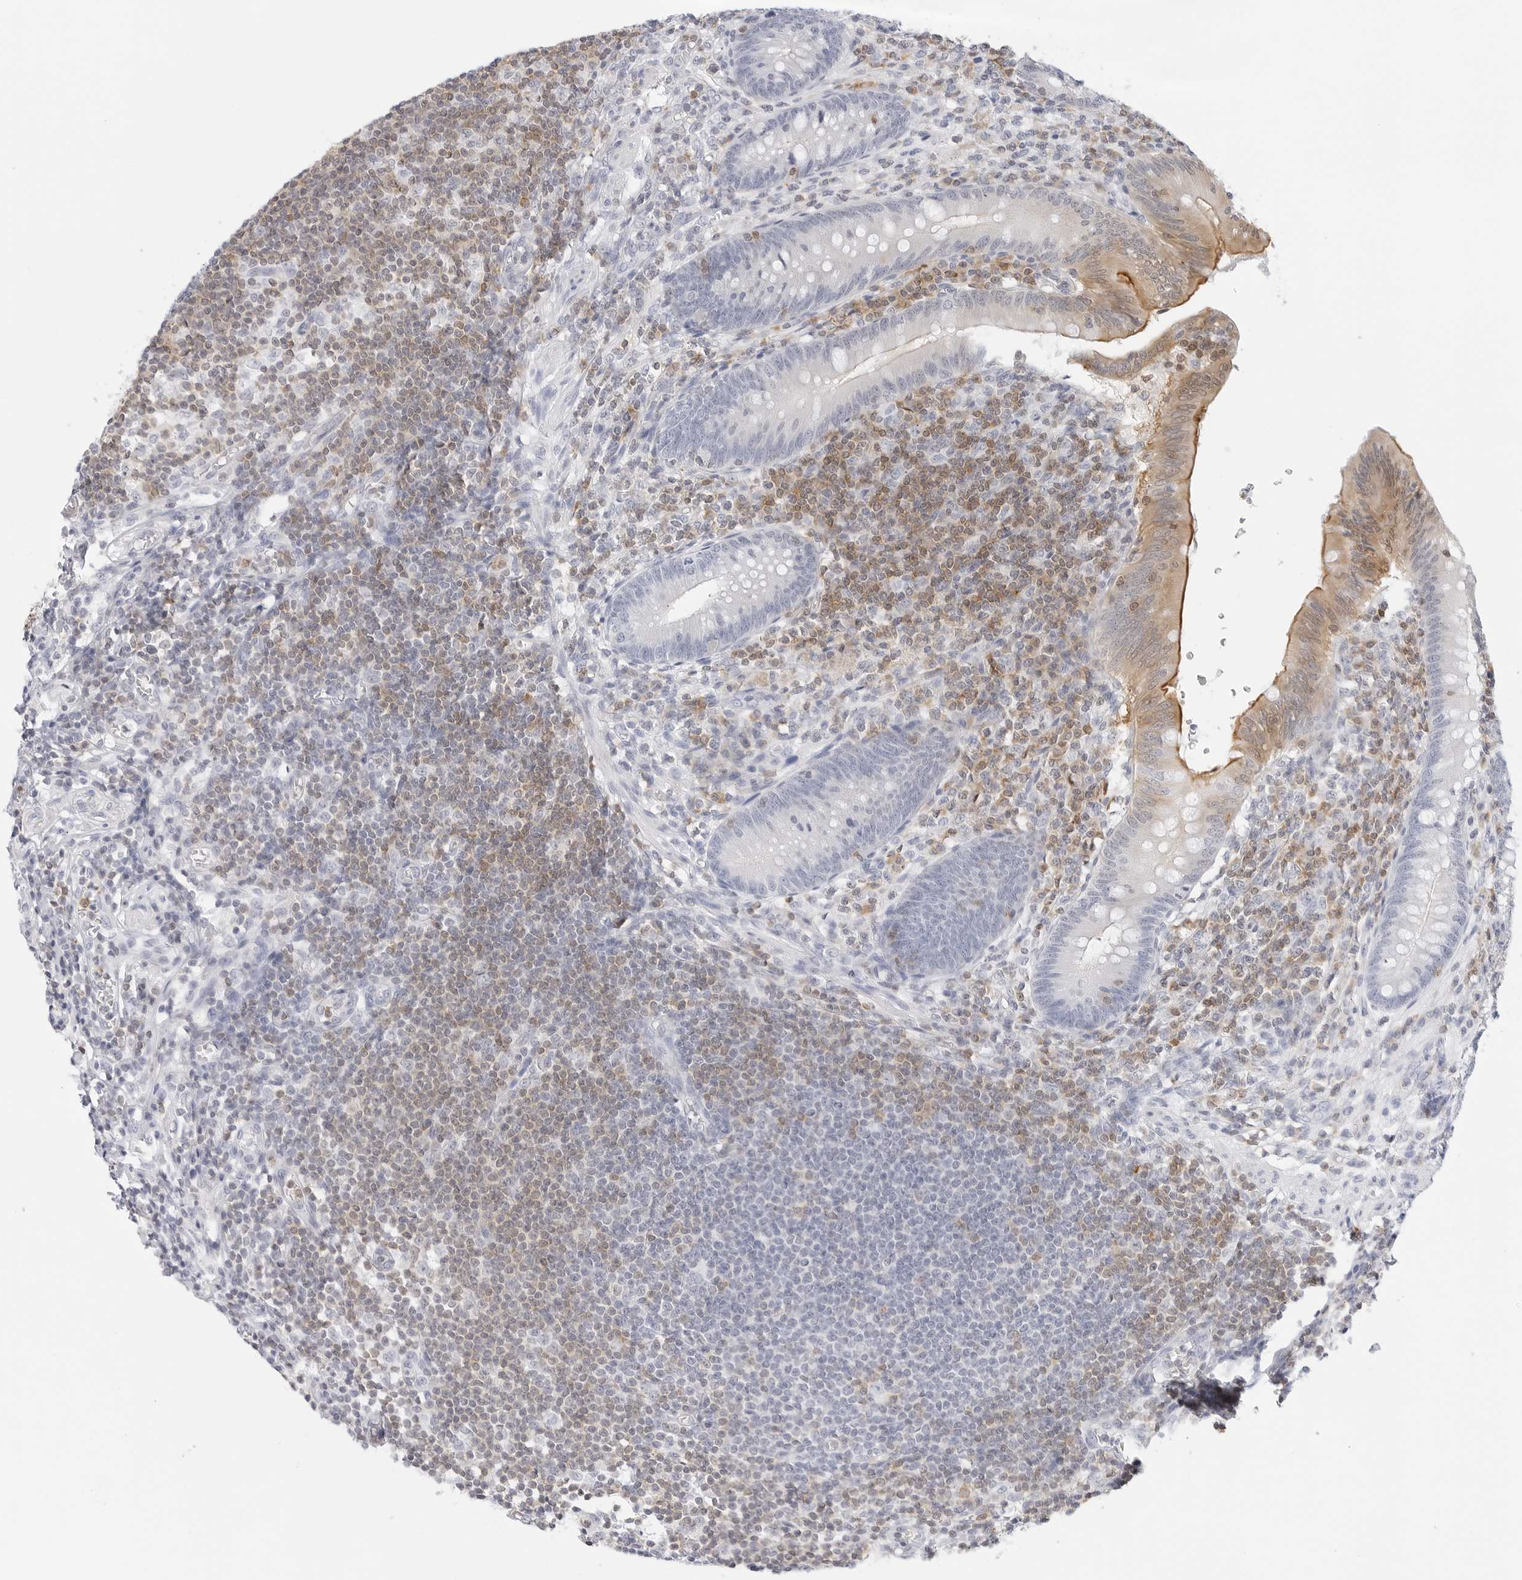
{"staining": {"intensity": "strong", "quantity": "<25%", "location": "cytoplasmic/membranous"}, "tissue": "appendix", "cell_type": "Glandular cells", "image_type": "normal", "snomed": [{"axis": "morphology", "description": "Normal tissue, NOS"}, {"axis": "morphology", "description": "Inflammation, NOS"}, {"axis": "topography", "description": "Appendix"}], "caption": "Immunohistochemical staining of normal human appendix exhibits medium levels of strong cytoplasmic/membranous positivity in about <25% of glandular cells. Immunohistochemistry stains the protein of interest in brown and the nuclei are stained blue.", "gene": "SLC9A3R1", "patient": {"sex": "male", "age": 46}}